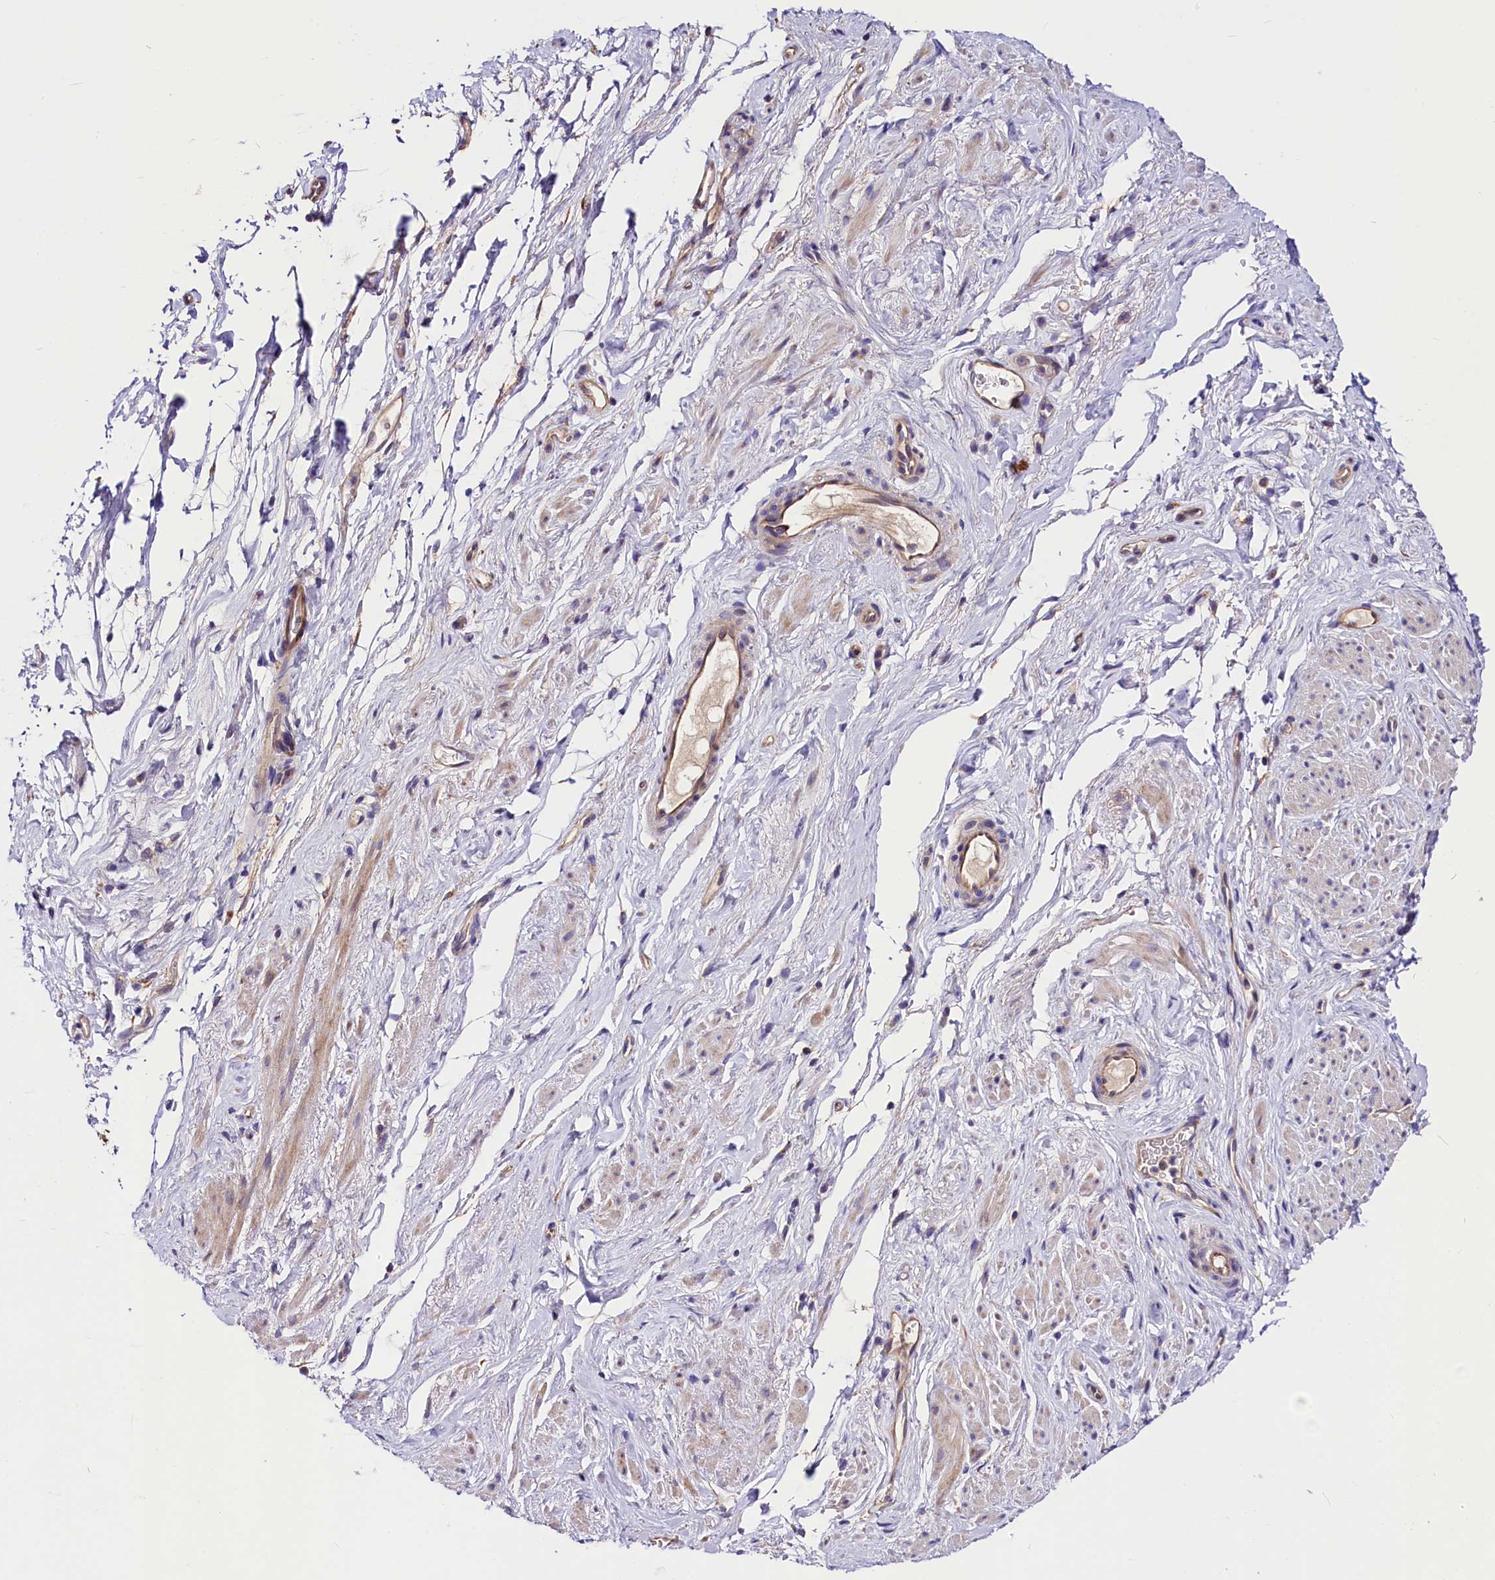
{"staining": {"intensity": "weak", "quantity": "<25%", "location": "cytoplasmic/membranous"}, "tissue": "smooth muscle", "cell_type": "Smooth muscle cells", "image_type": "normal", "snomed": [{"axis": "morphology", "description": "Normal tissue, NOS"}, {"axis": "topography", "description": "Smooth muscle"}, {"axis": "topography", "description": "Peripheral nerve tissue"}], "caption": "There is no significant positivity in smooth muscle cells of smooth muscle. (DAB IHC visualized using brightfield microscopy, high magnification).", "gene": "ARMC6", "patient": {"sex": "male", "age": 69}}